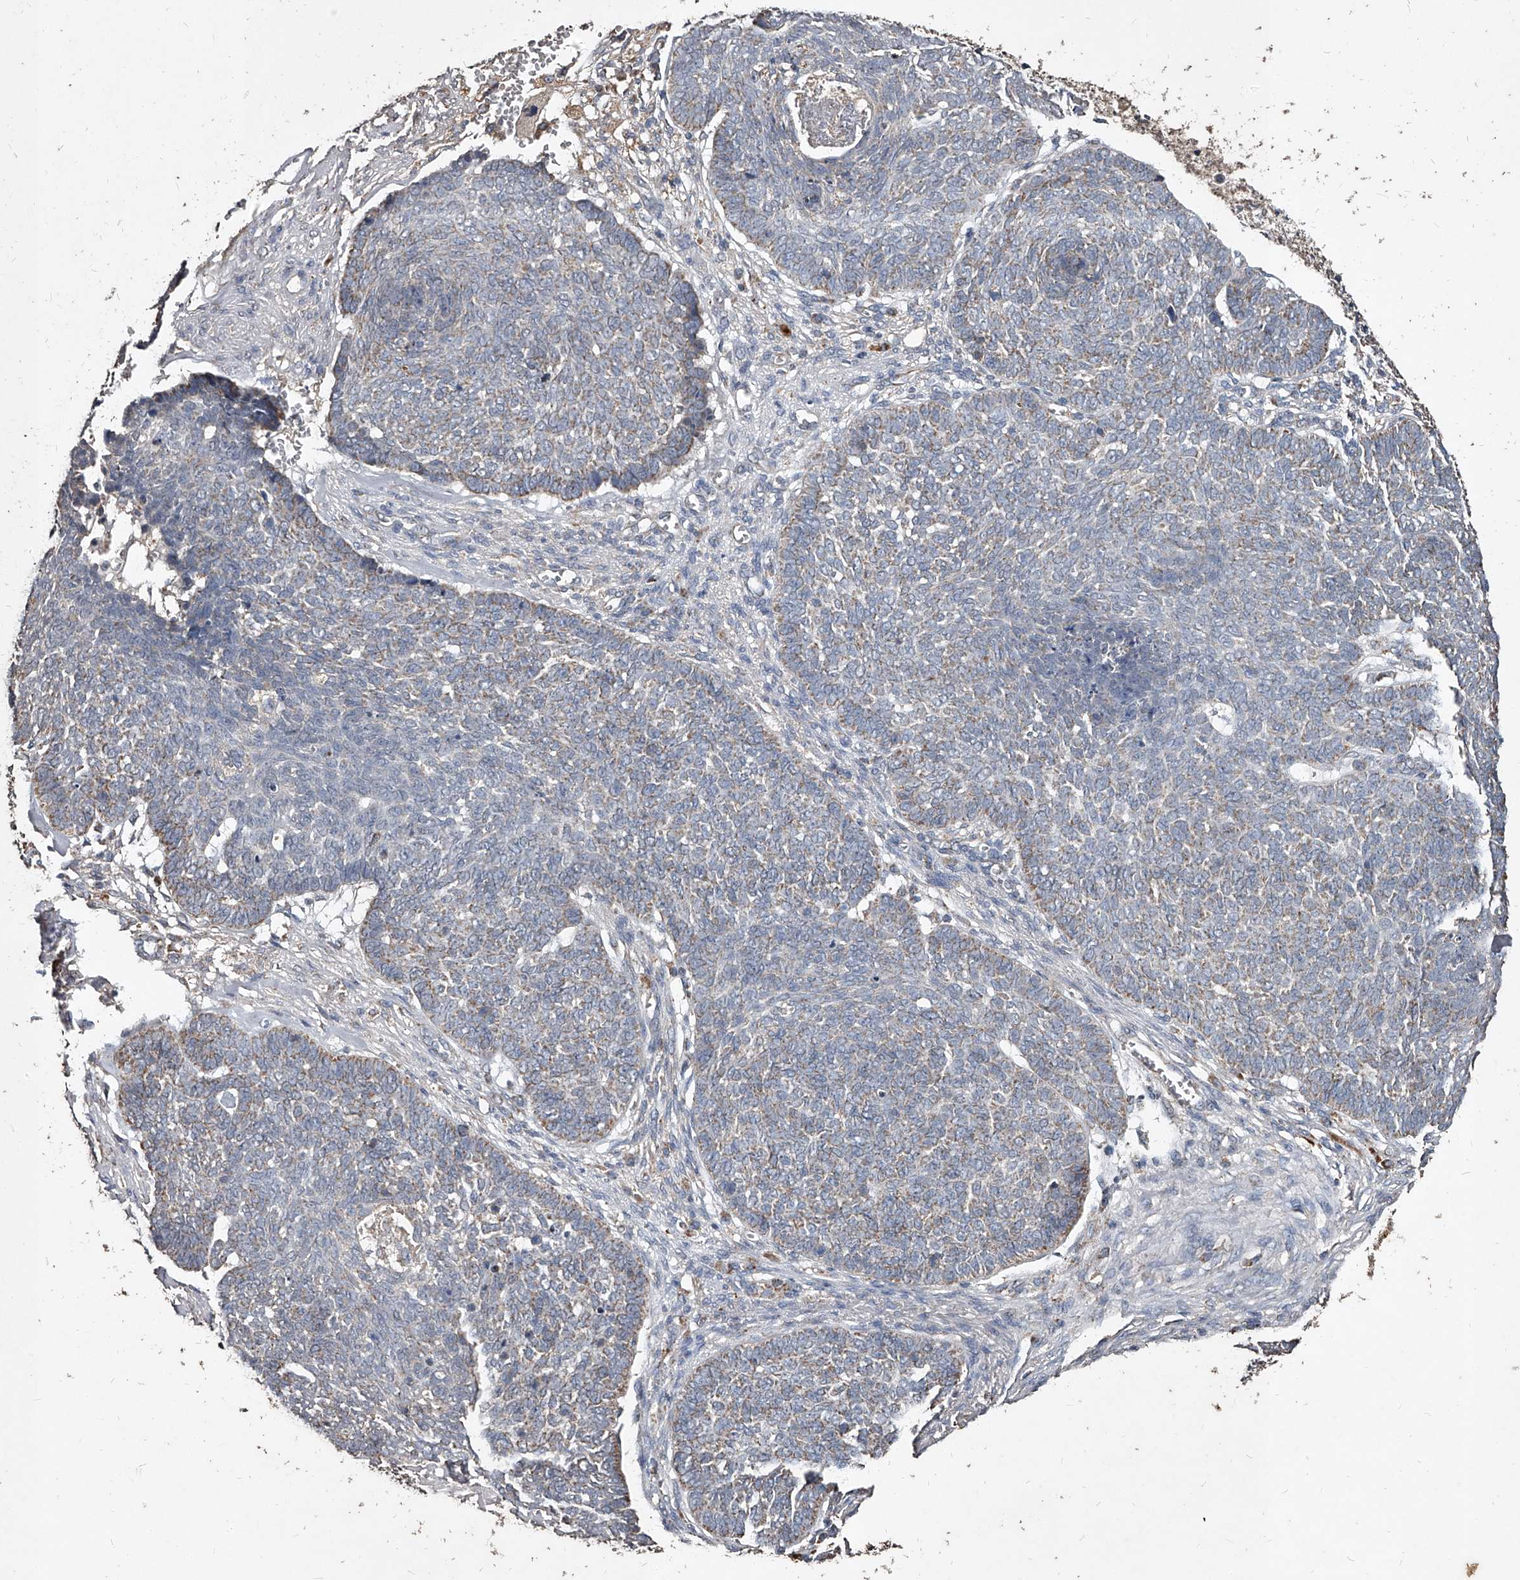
{"staining": {"intensity": "weak", "quantity": "25%-75%", "location": "cytoplasmic/membranous"}, "tissue": "skin cancer", "cell_type": "Tumor cells", "image_type": "cancer", "snomed": [{"axis": "morphology", "description": "Basal cell carcinoma"}, {"axis": "topography", "description": "Skin"}], "caption": "Protein expression analysis of human skin cancer (basal cell carcinoma) reveals weak cytoplasmic/membranous expression in about 25%-75% of tumor cells.", "gene": "GPR183", "patient": {"sex": "male", "age": 84}}